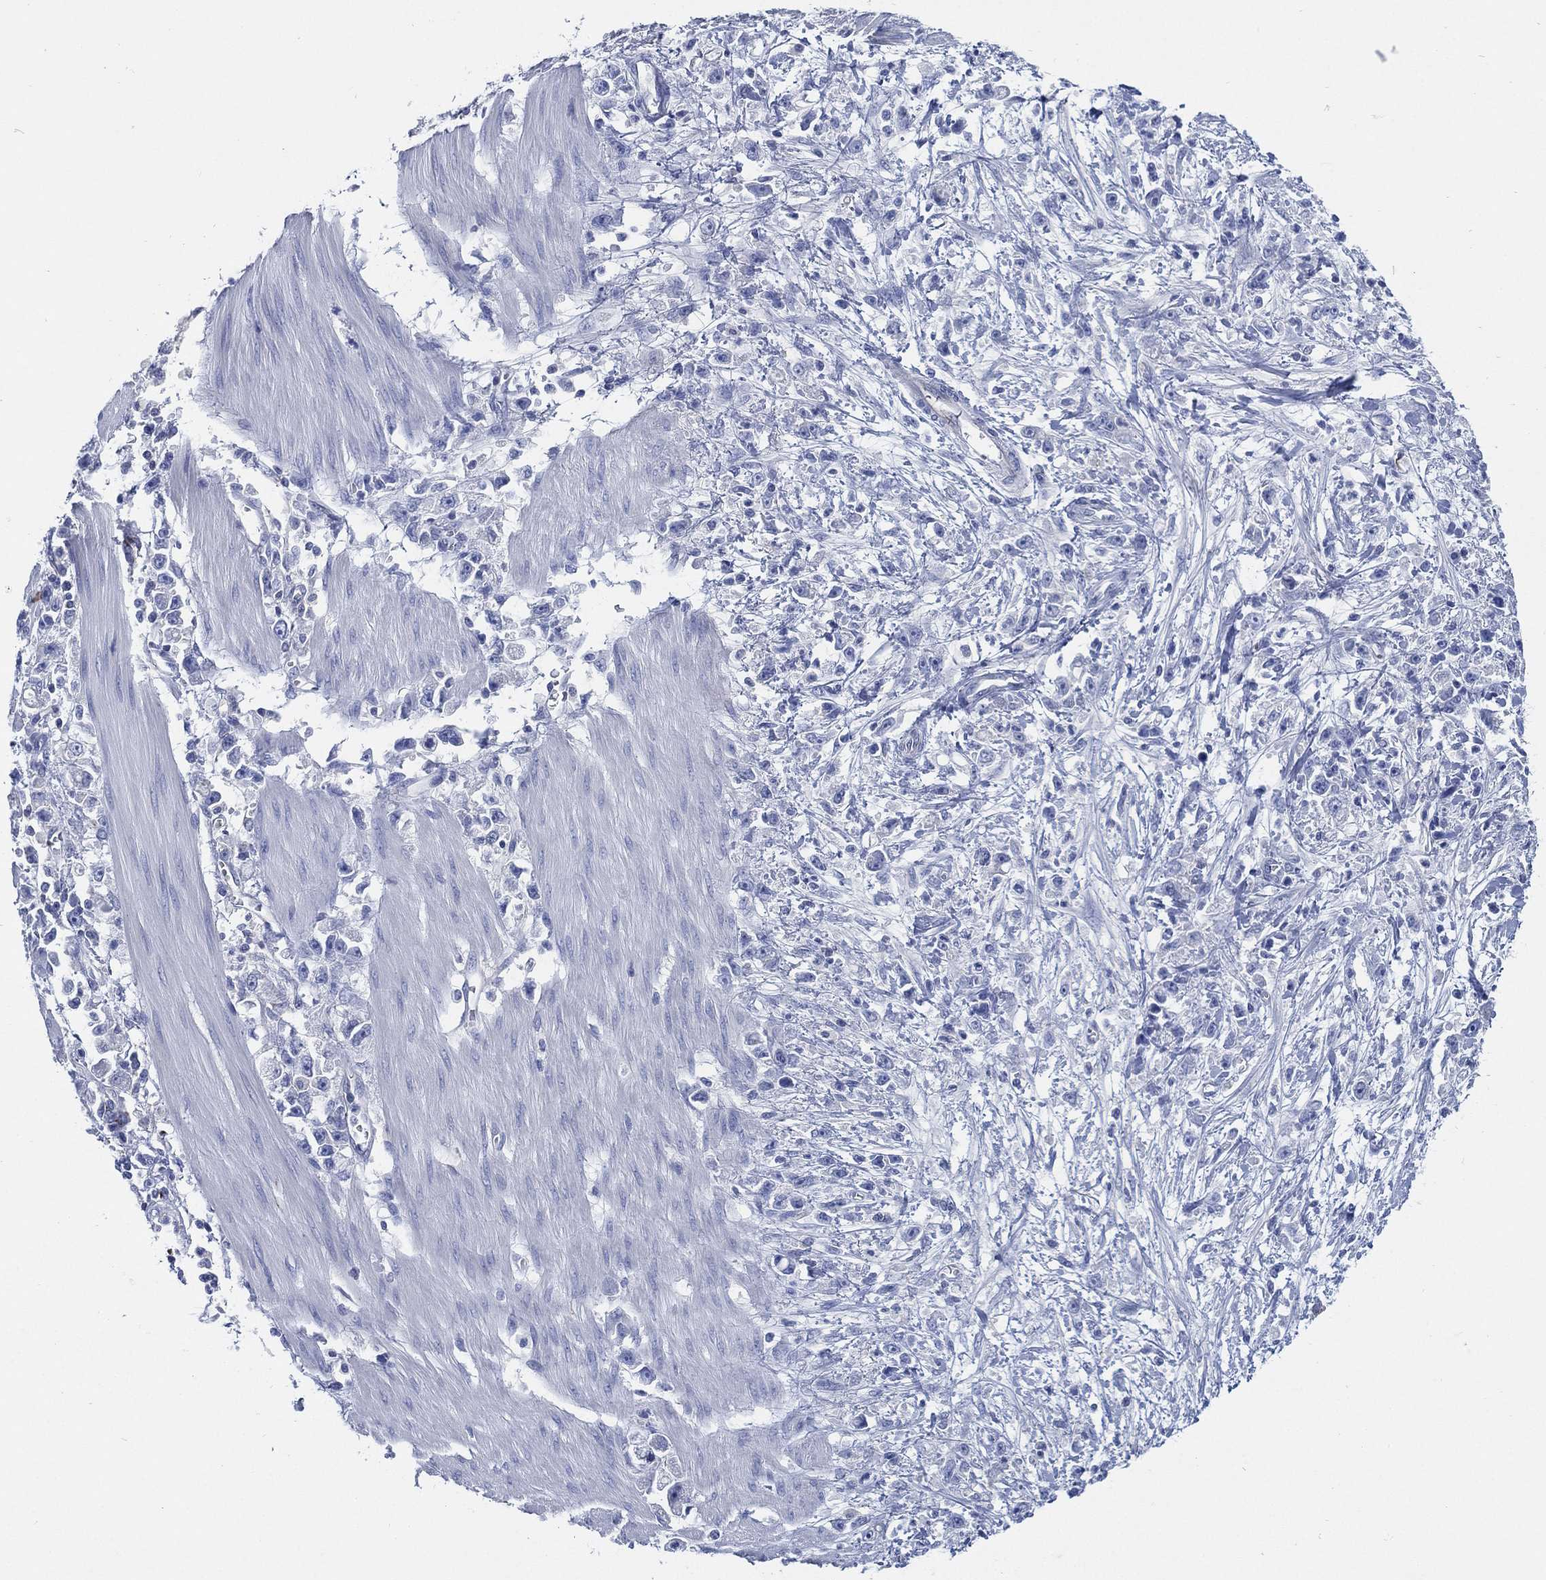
{"staining": {"intensity": "negative", "quantity": "none", "location": "none"}, "tissue": "stomach cancer", "cell_type": "Tumor cells", "image_type": "cancer", "snomed": [{"axis": "morphology", "description": "Adenocarcinoma, NOS"}, {"axis": "topography", "description": "Stomach"}], "caption": "Stomach adenocarcinoma was stained to show a protein in brown. There is no significant staining in tumor cells. The staining was performed using DAB (3,3'-diaminobenzidine) to visualize the protein expression in brown, while the nuclei were stained in blue with hematoxylin (Magnification: 20x).", "gene": "C5orf46", "patient": {"sex": "female", "age": 59}}